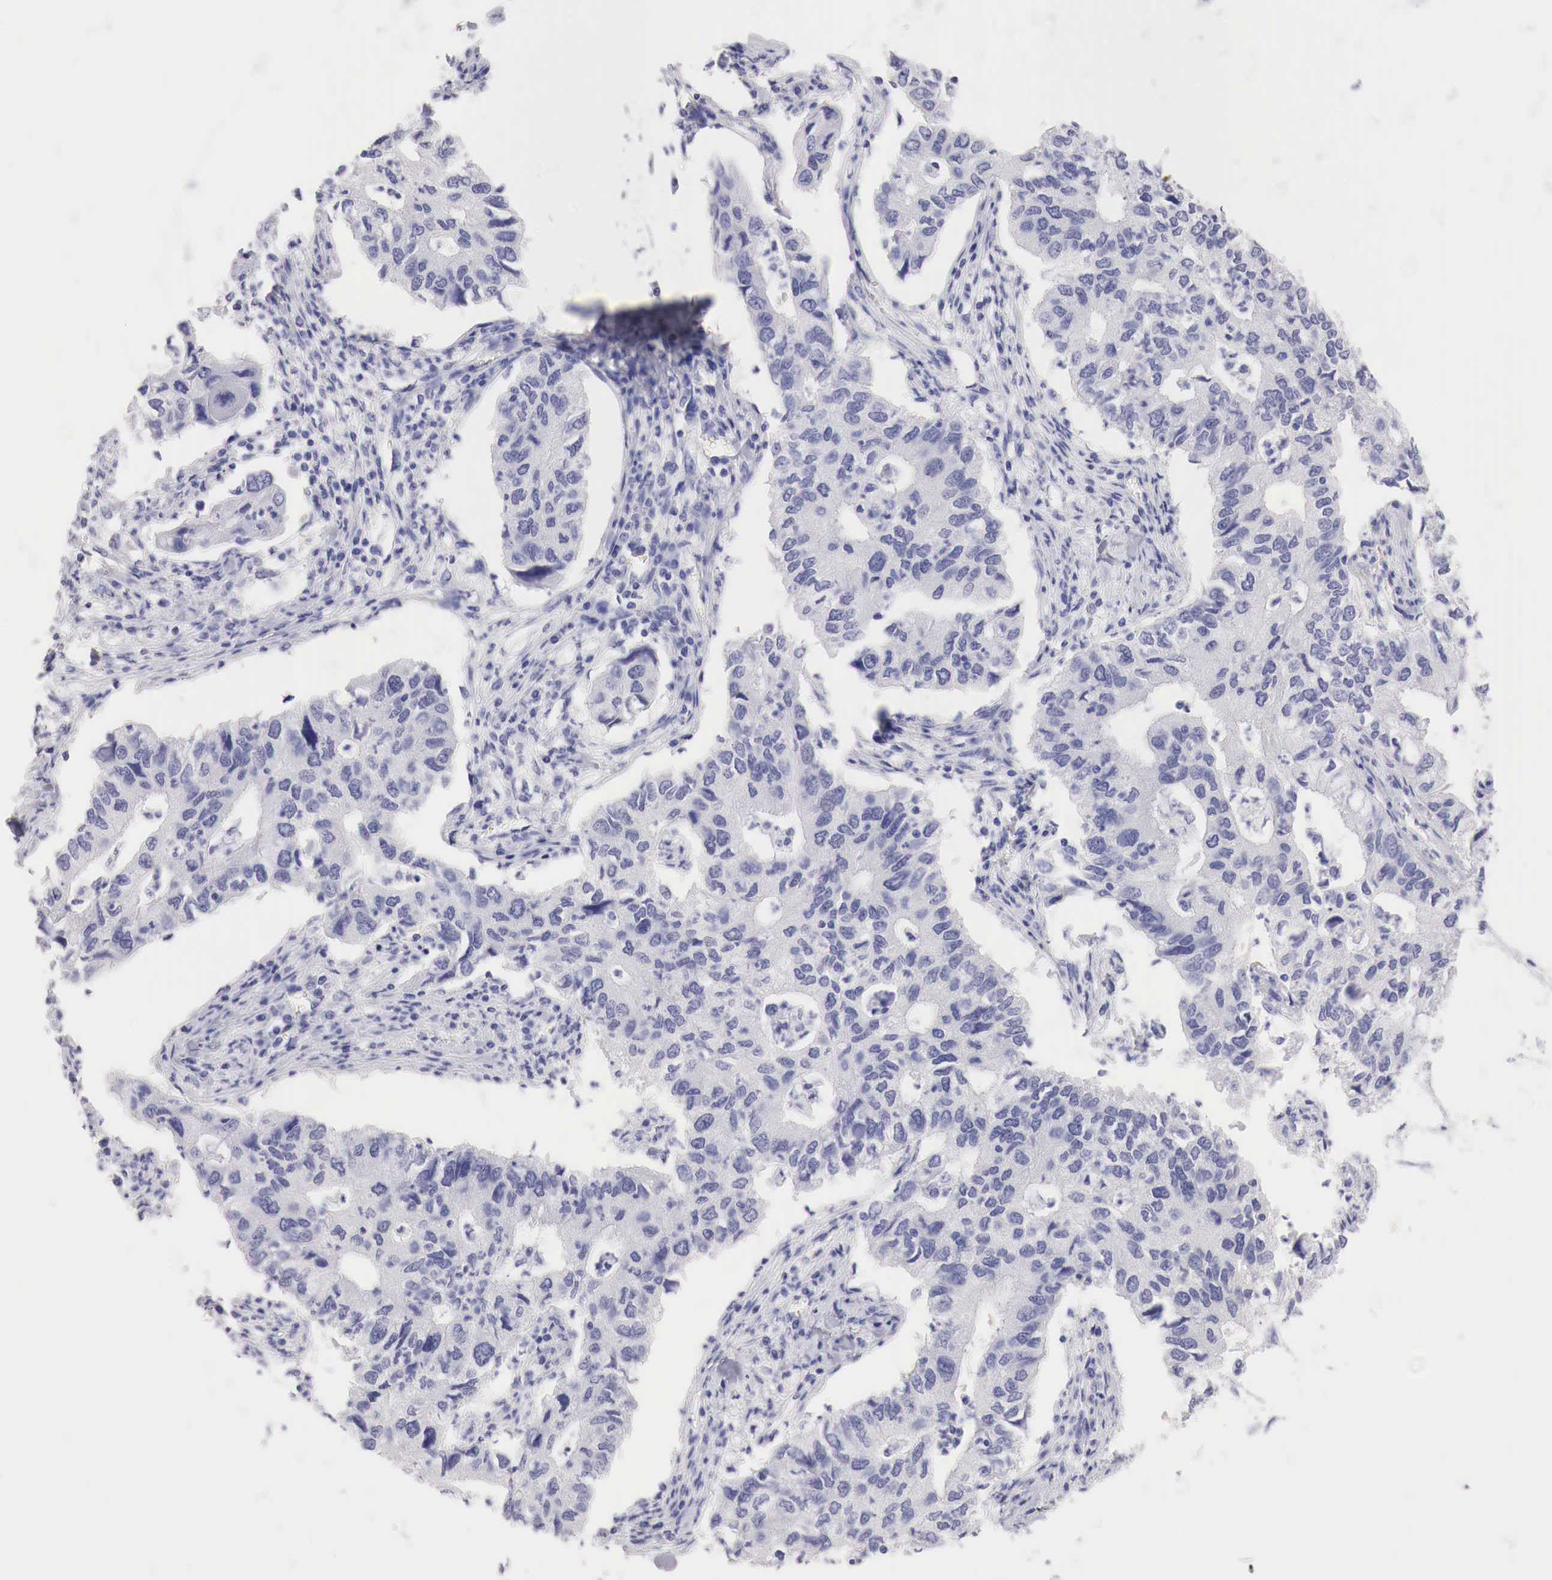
{"staining": {"intensity": "negative", "quantity": "none", "location": "none"}, "tissue": "lung cancer", "cell_type": "Tumor cells", "image_type": "cancer", "snomed": [{"axis": "morphology", "description": "Adenocarcinoma, NOS"}, {"axis": "topography", "description": "Lung"}], "caption": "IHC histopathology image of lung cancer (adenocarcinoma) stained for a protein (brown), which demonstrates no staining in tumor cells.", "gene": "TYR", "patient": {"sex": "male", "age": 48}}